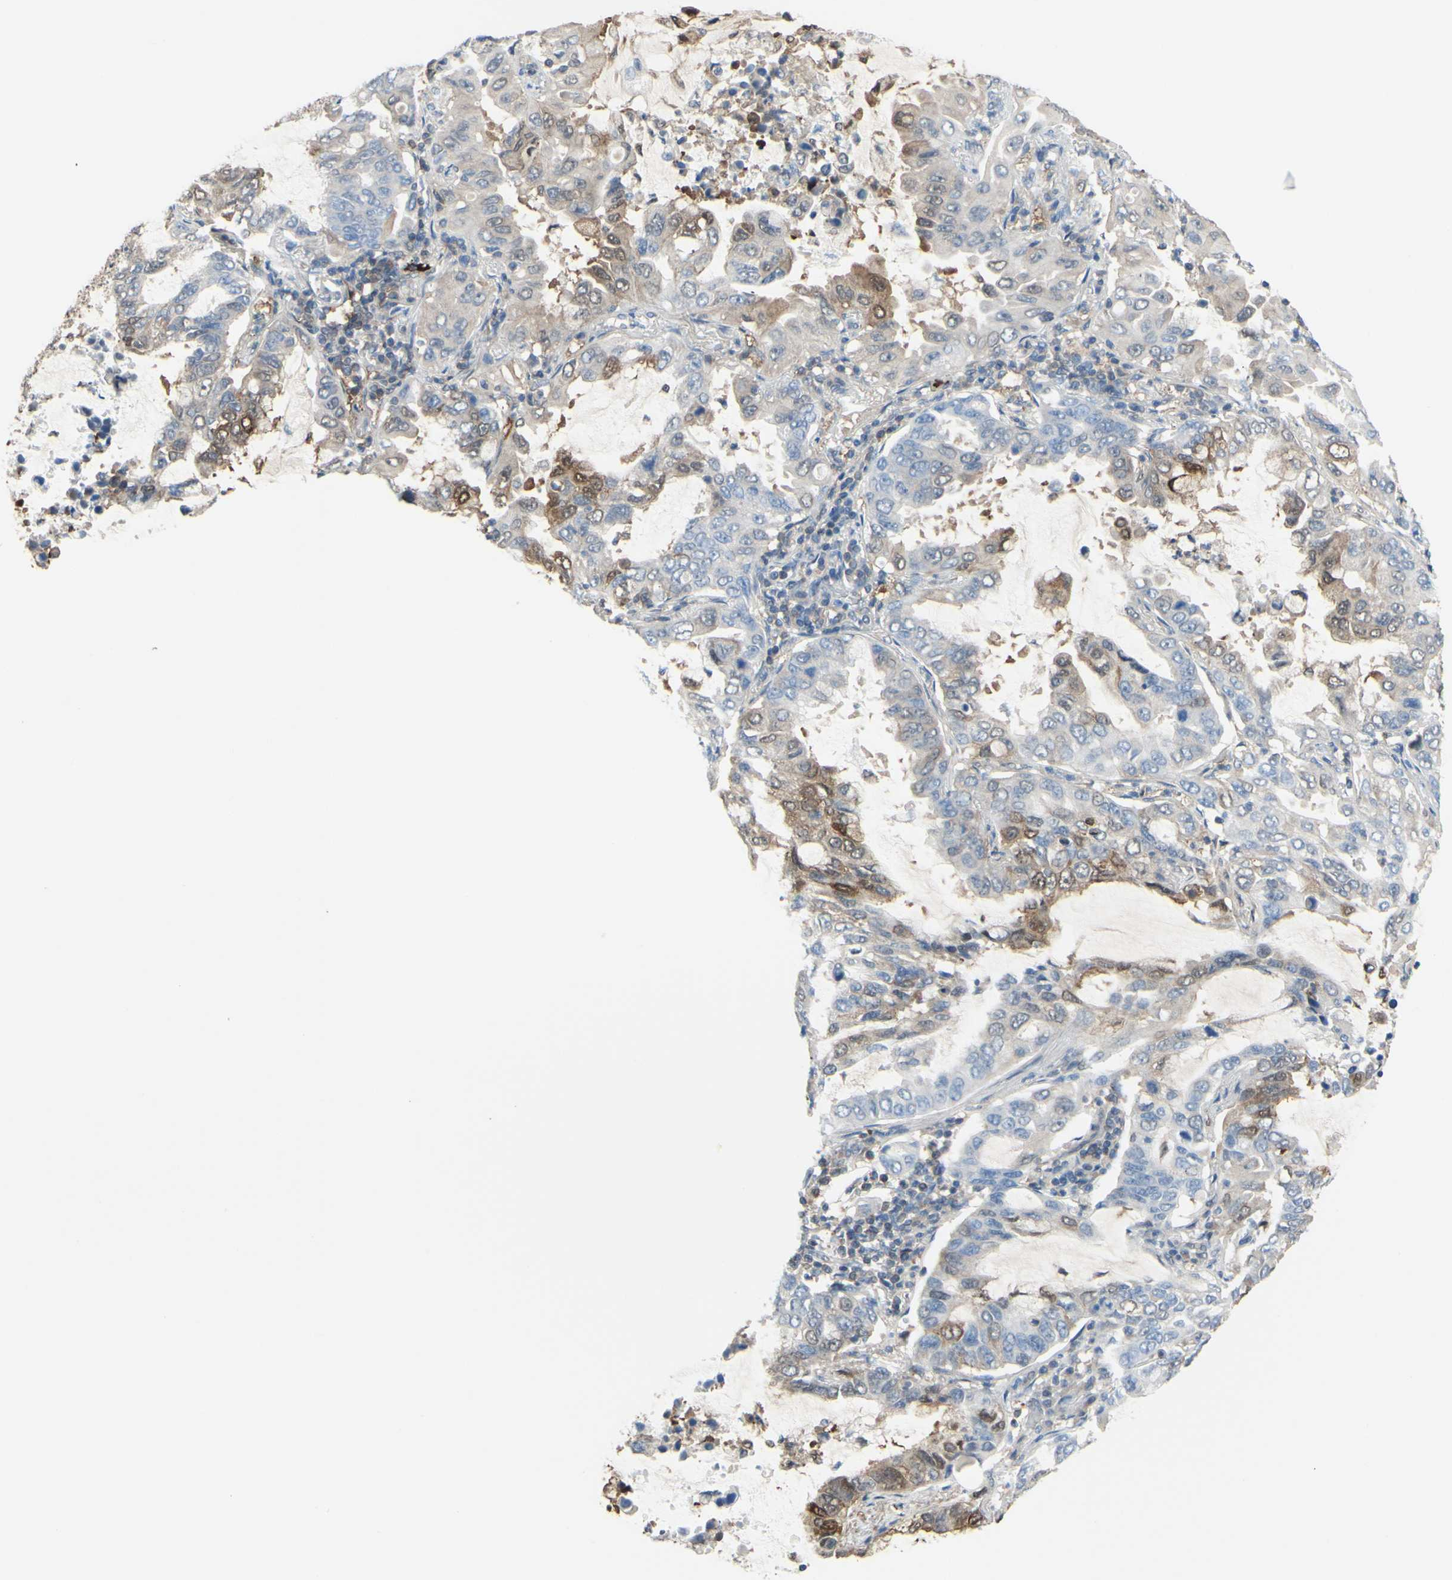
{"staining": {"intensity": "moderate", "quantity": "25%-75%", "location": "cytoplasmic/membranous"}, "tissue": "lung cancer", "cell_type": "Tumor cells", "image_type": "cancer", "snomed": [{"axis": "morphology", "description": "Adenocarcinoma, NOS"}, {"axis": "topography", "description": "Lung"}], "caption": "Moderate cytoplasmic/membranous staining for a protein is identified in about 25%-75% of tumor cells of lung adenocarcinoma using IHC.", "gene": "UPK3B", "patient": {"sex": "male", "age": 64}}